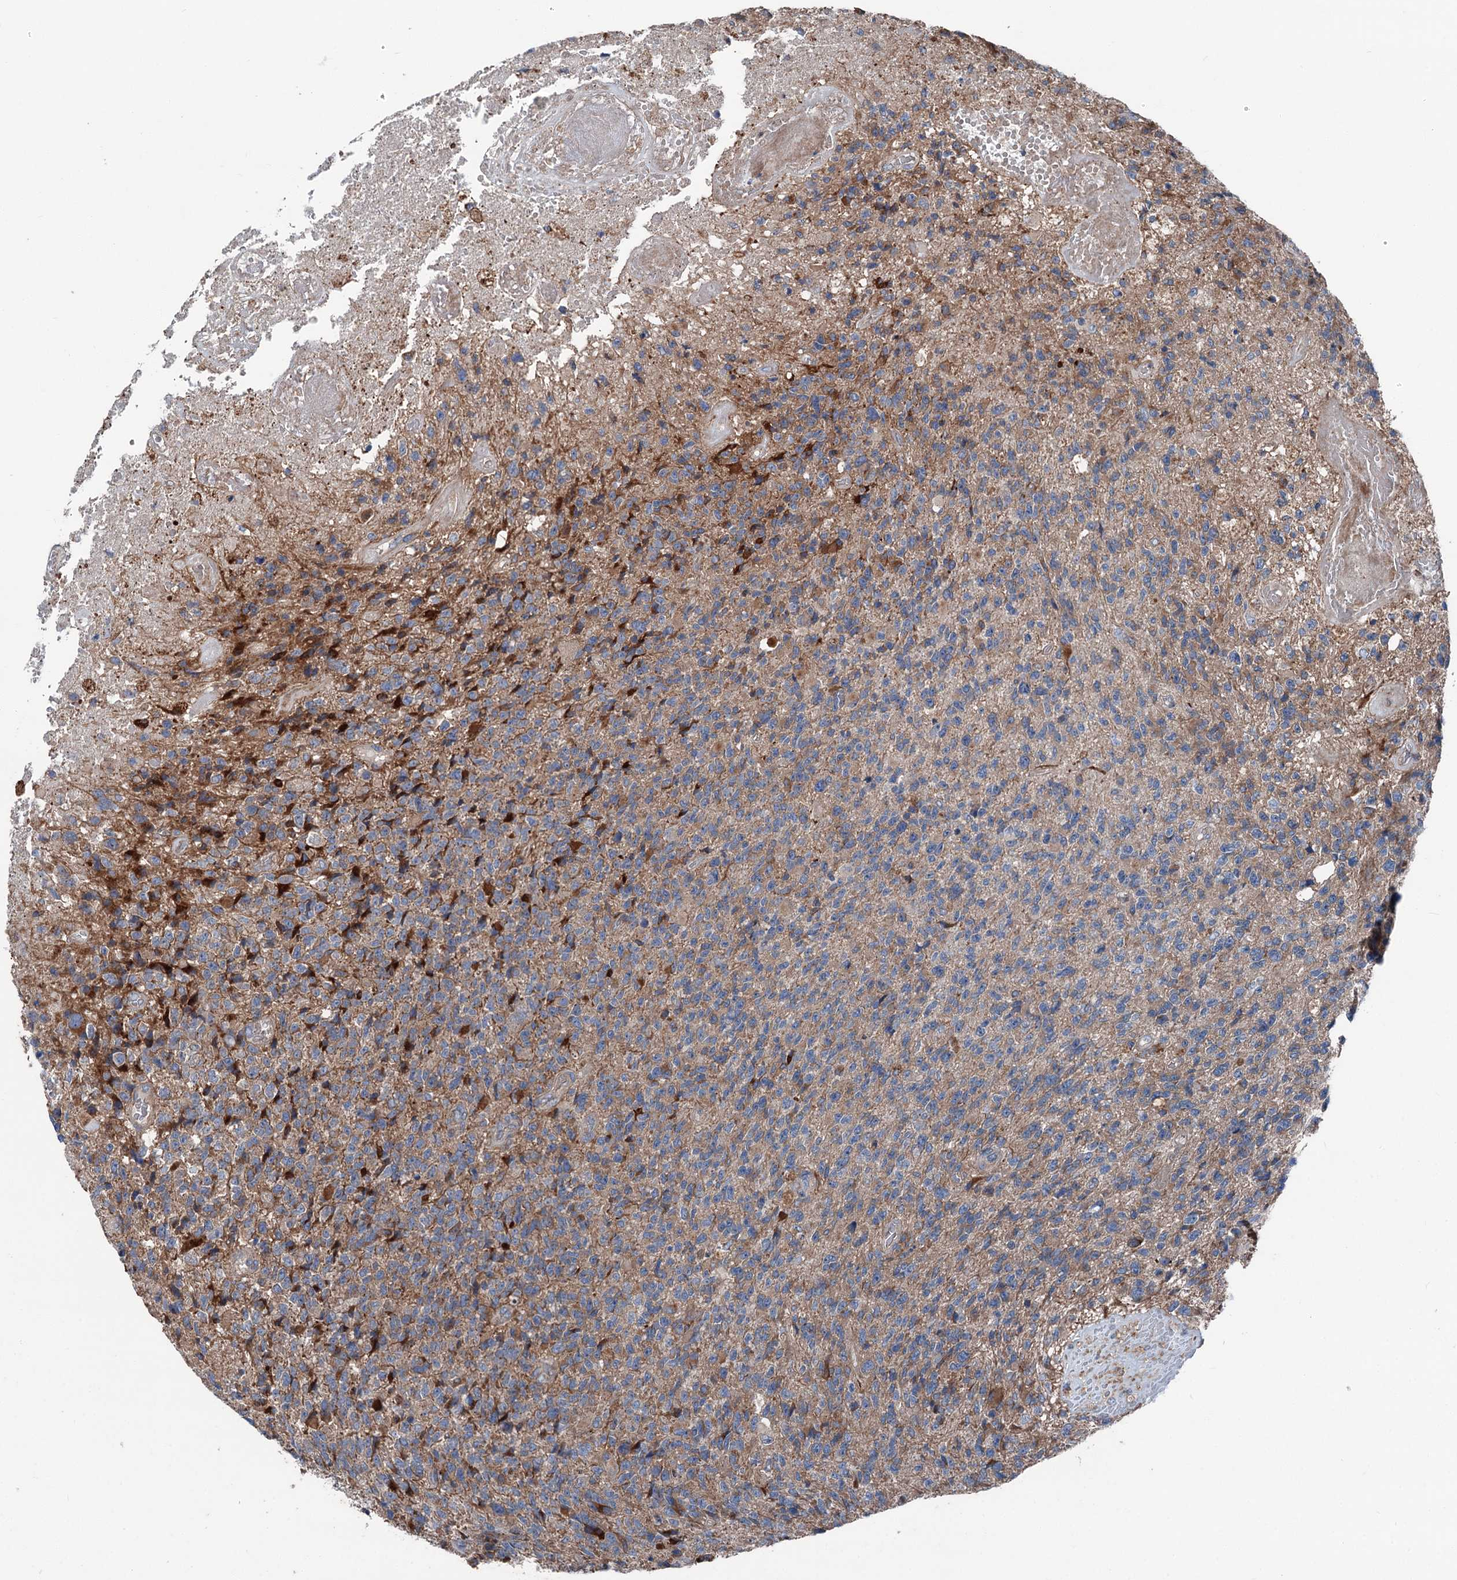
{"staining": {"intensity": "moderate", "quantity": "25%-75%", "location": "cytoplasmic/membranous"}, "tissue": "glioma", "cell_type": "Tumor cells", "image_type": "cancer", "snomed": [{"axis": "morphology", "description": "Glioma, malignant, High grade"}, {"axis": "topography", "description": "Brain"}], "caption": "Moderate cytoplasmic/membranous protein staining is present in about 25%-75% of tumor cells in glioma.", "gene": "RUFY1", "patient": {"sex": "male", "age": 76}}